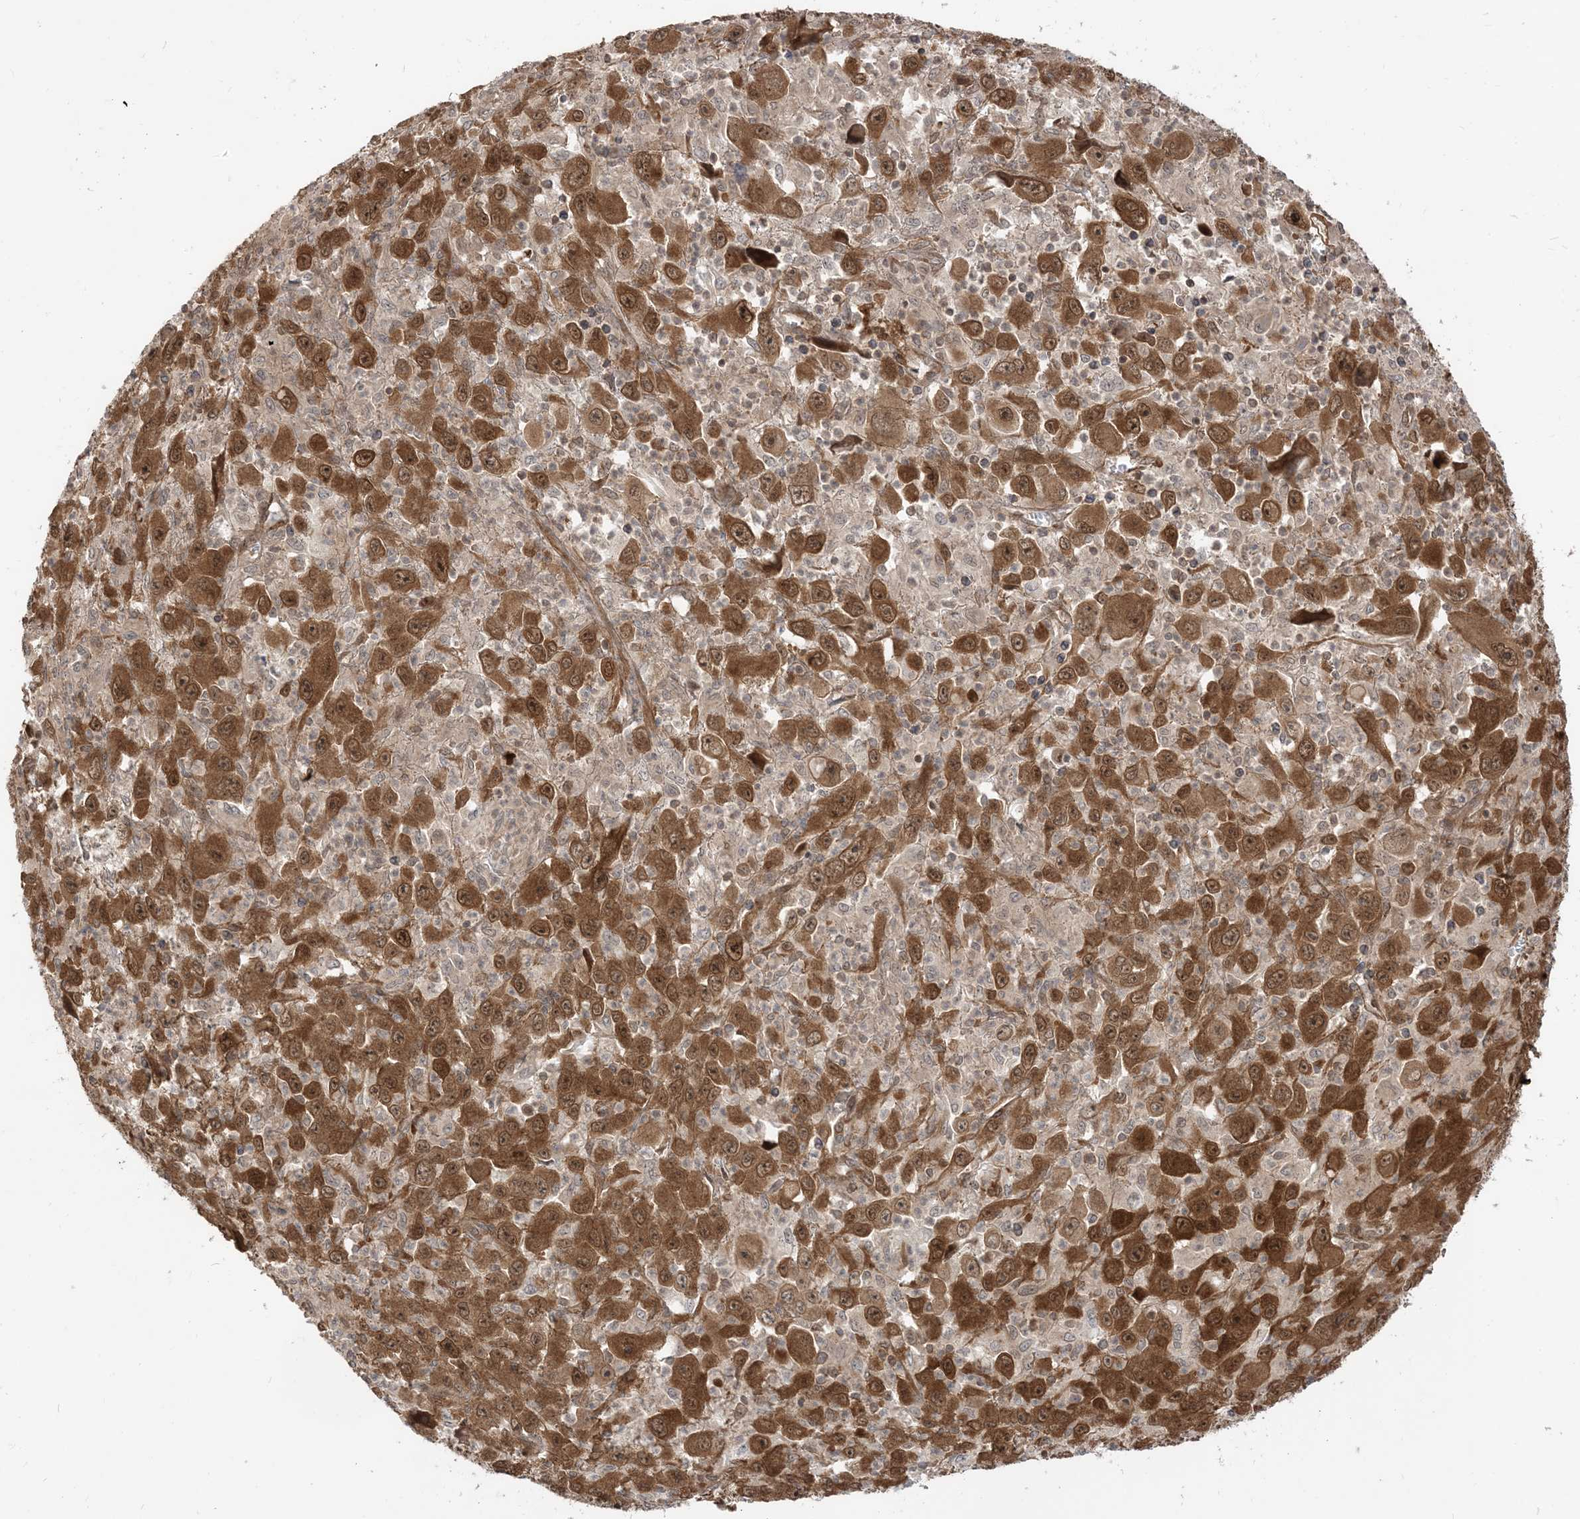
{"staining": {"intensity": "strong", "quantity": ">75%", "location": "cytoplasmic/membranous,nuclear"}, "tissue": "melanoma", "cell_type": "Tumor cells", "image_type": "cancer", "snomed": [{"axis": "morphology", "description": "Malignant melanoma, Metastatic site"}, {"axis": "topography", "description": "Skin"}], "caption": "Immunohistochemical staining of human melanoma demonstrates strong cytoplasmic/membranous and nuclear protein expression in approximately >75% of tumor cells.", "gene": "TBCC", "patient": {"sex": "female", "age": 56}}